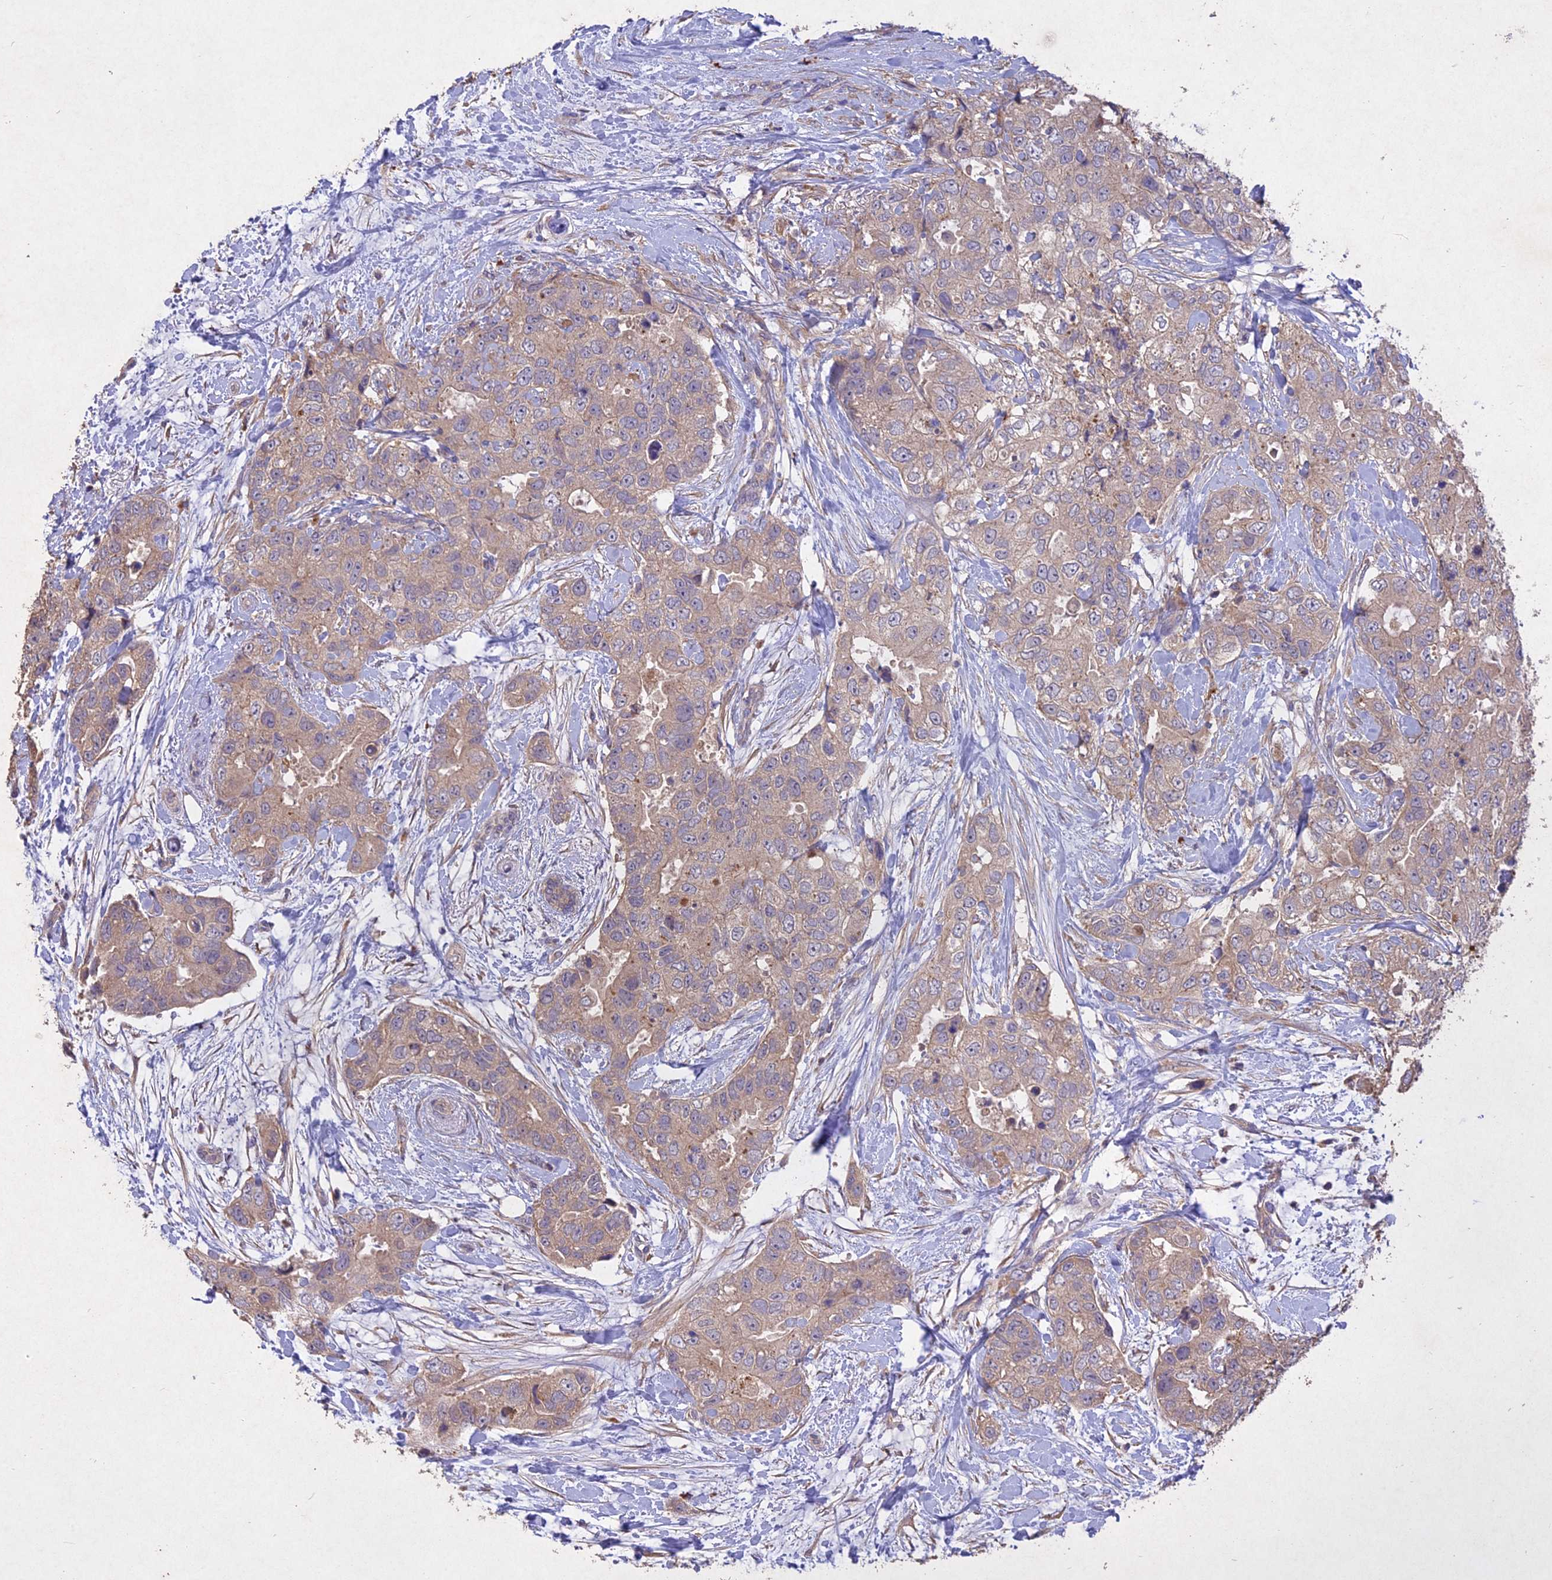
{"staining": {"intensity": "weak", "quantity": "<25%", "location": "cytoplasmic/membranous"}, "tissue": "breast cancer", "cell_type": "Tumor cells", "image_type": "cancer", "snomed": [{"axis": "morphology", "description": "Duct carcinoma"}, {"axis": "topography", "description": "Breast"}], "caption": "An image of breast cancer (invasive ductal carcinoma) stained for a protein exhibits no brown staining in tumor cells. (Brightfield microscopy of DAB (3,3'-diaminobenzidine) immunohistochemistry (IHC) at high magnification).", "gene": "SLC26A4", "patient": {"sex": "female", "age": 62}}